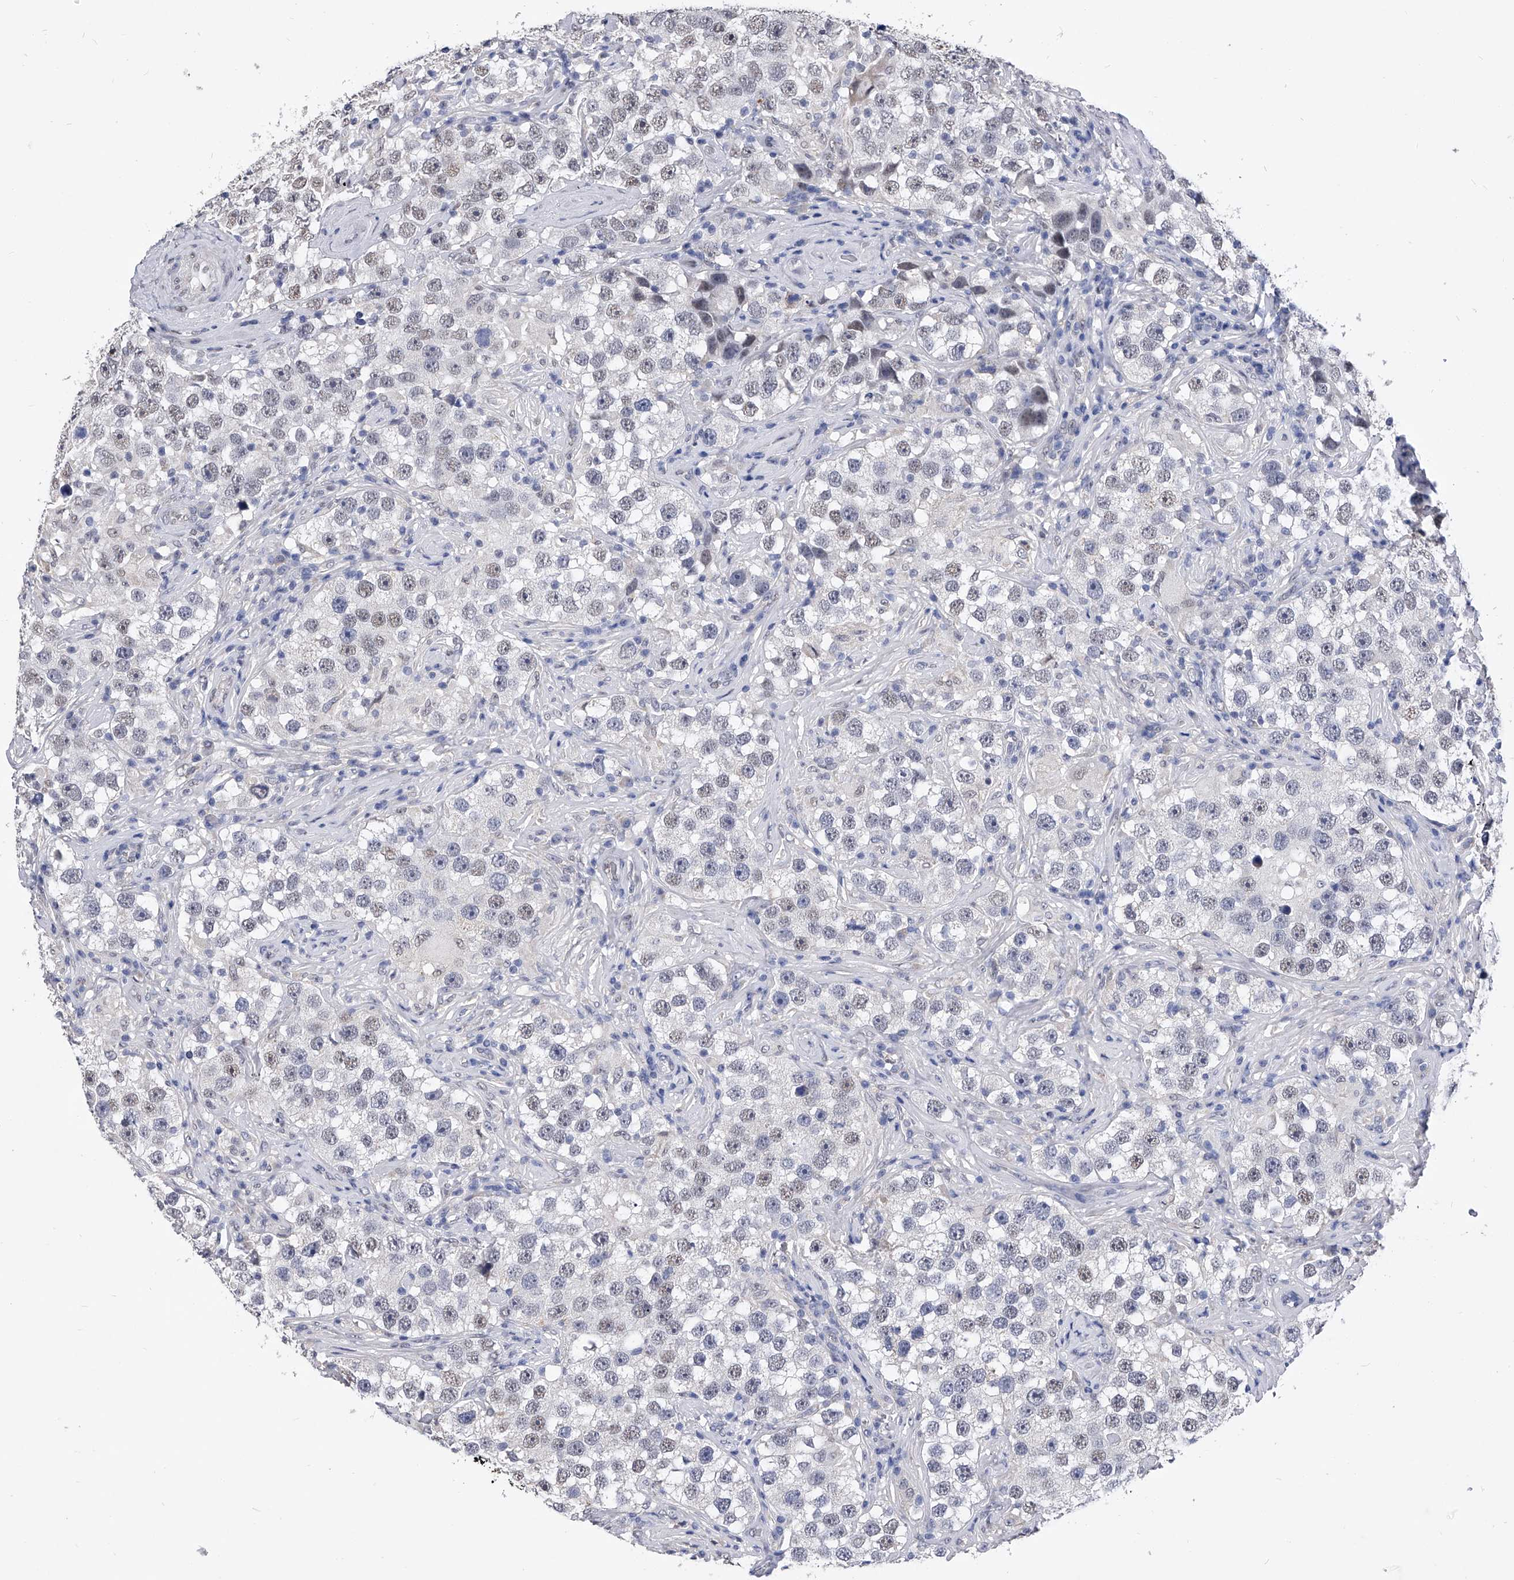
{"staining": {"intensity": "weak", "quantity": "<25%", "location": "nuclear"}, "tissue": "testis cancer", "cell_type": "Tumor cells", "image_type": "cancer", "snomed": [{"axis": "morphology", "description": "Seminoma, NOS"}, {"axis": "topography", "description": "Testis"}], "caption": "This micrograph is of seminoma (testis) stained with IHC to label a protein in brown with the nuclei are counter-stained blue. There is no staining in tumor cells. Brightfield microscopy of immunohistochemistry (IHC) stained with DAB (3,3'-diaminobenzidine) (brown) and hematoxylin (blue), captured at high magnification.", "gene": "ZNF529", "patient": {"sex": "male", "age": 49}}